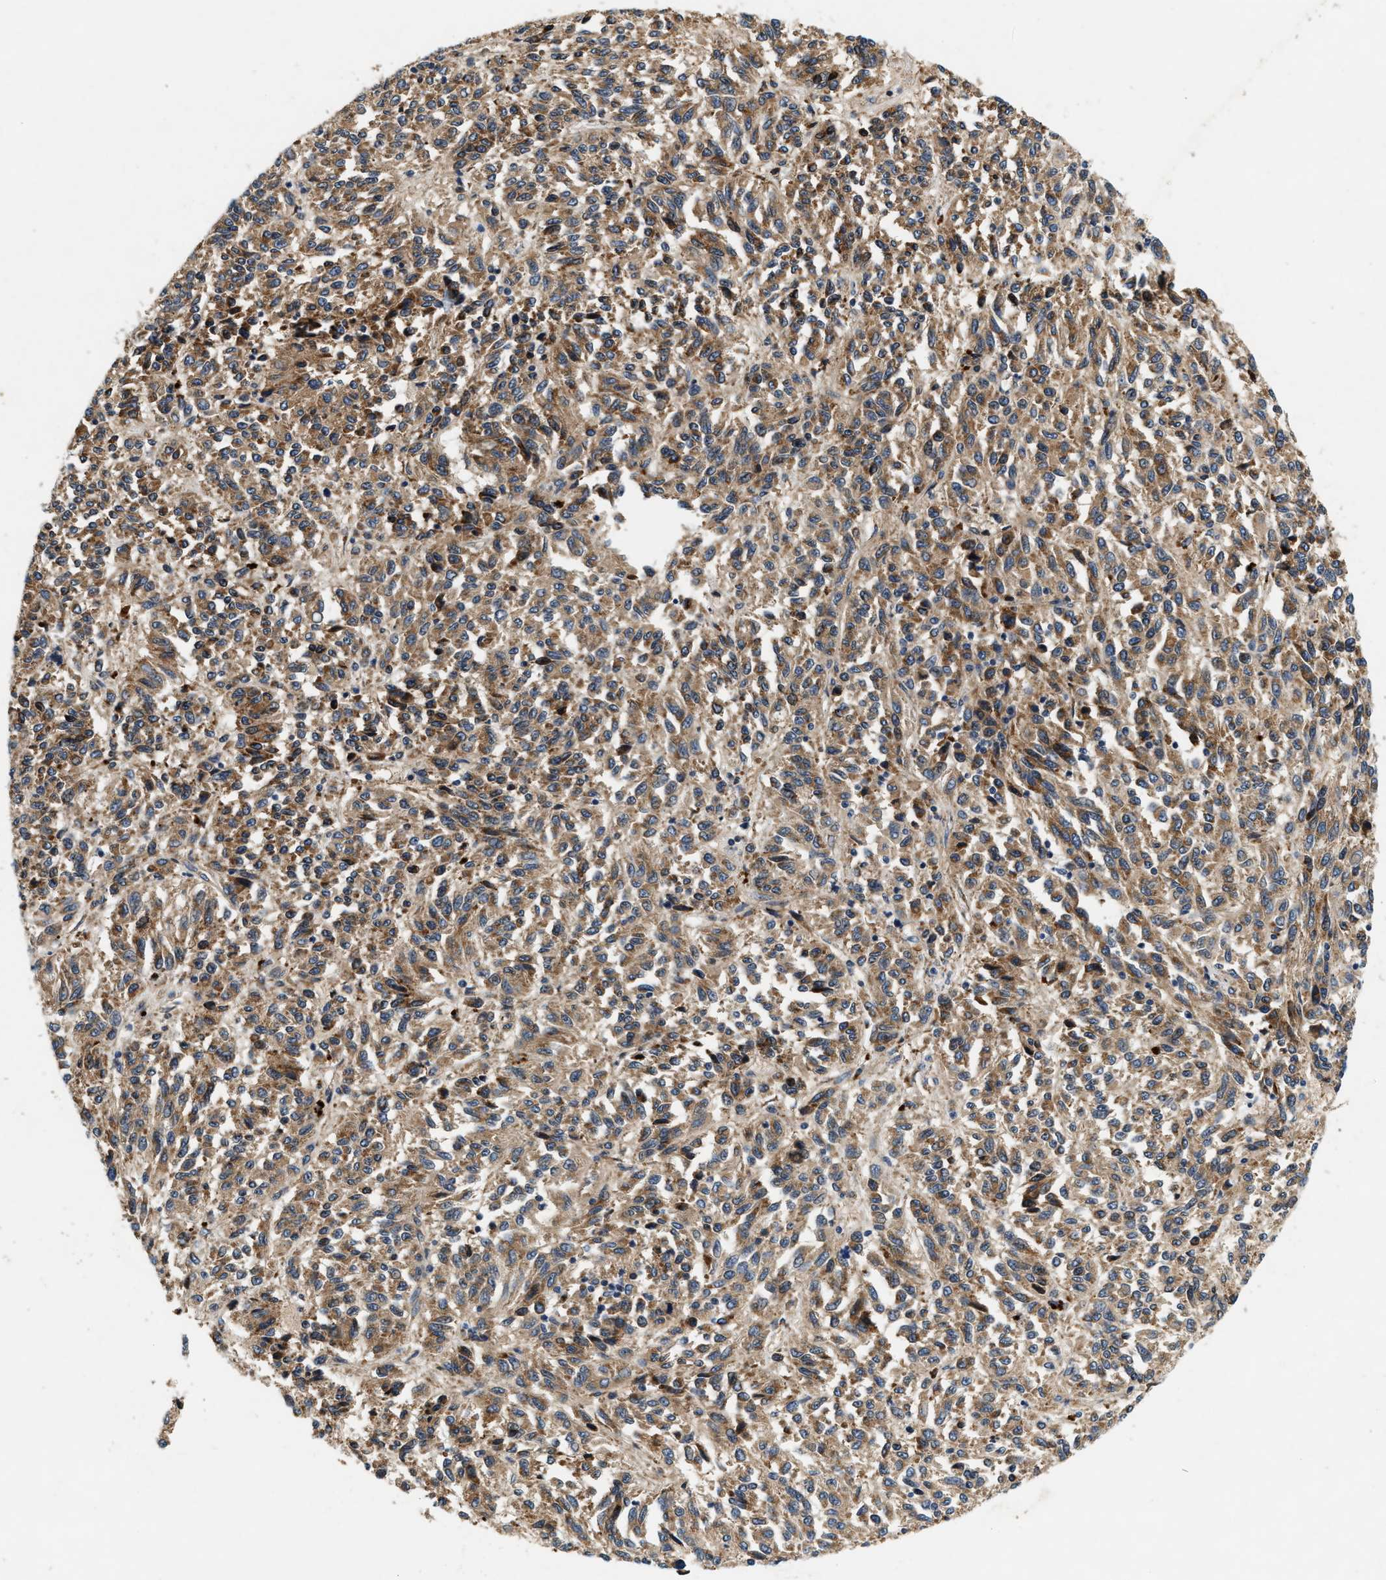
{"staining": {"intensity": "moderate", "quantity": ">75%", "location": "cytoplasmic/membranous"}, "tissue": "melanoma", "cell_type": "Tumor cells", "image_type": "cancer", "snomed": [{"axis": "morphology", "description": "Malignant melanoma, Metastatic site"}, {"axis": "topography", "description": "Lung"}], "caption": "A micrograph showing moderate cytoplasmic/membranous positivity in approximately >75% of tumor cells in melanoma, as visualized by brown immunohistochemical staining.", "gene": "DUSP10", "patient": {"sex": "male", "age": 64}}